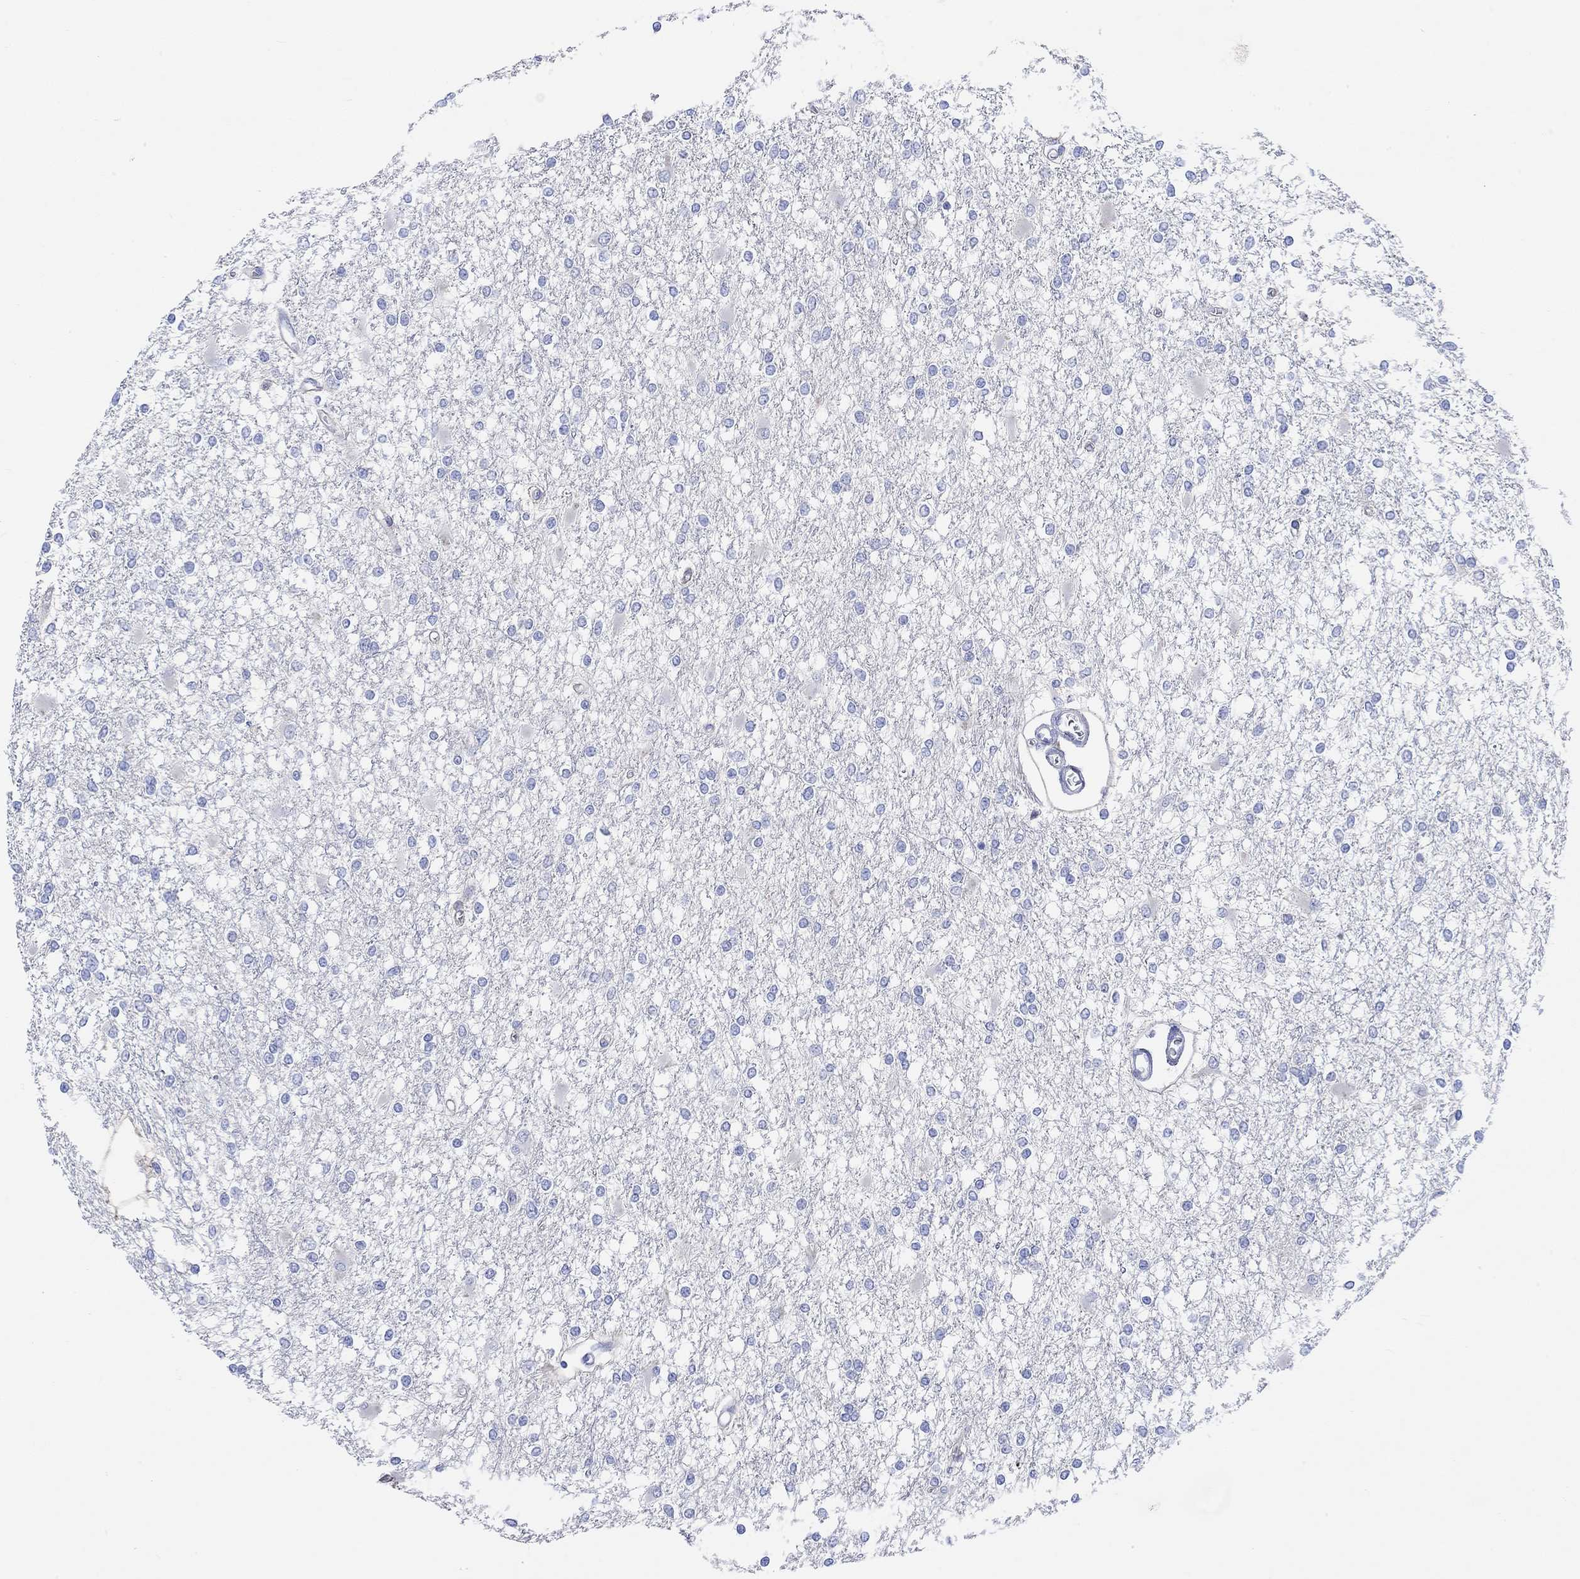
{"staining": {"intensity": "negative", "quantity": "none", "location": "none"}, "tissue": "glioma", "cell_type": "Tumor cells", "image_type": "cancer", "snomed": [{"axis": "morphology", "description": "Glioma, malignant, High grade"}, {"axis": "topography", "description": "Cerebral cortex"}], "caption": "This is an immunohistochemistry histopathology image of malignant glioma (high-grade). There is no expression in tumor cells.", "gene": "REEP6", "patient": {"sex": "male", "age": 79}}